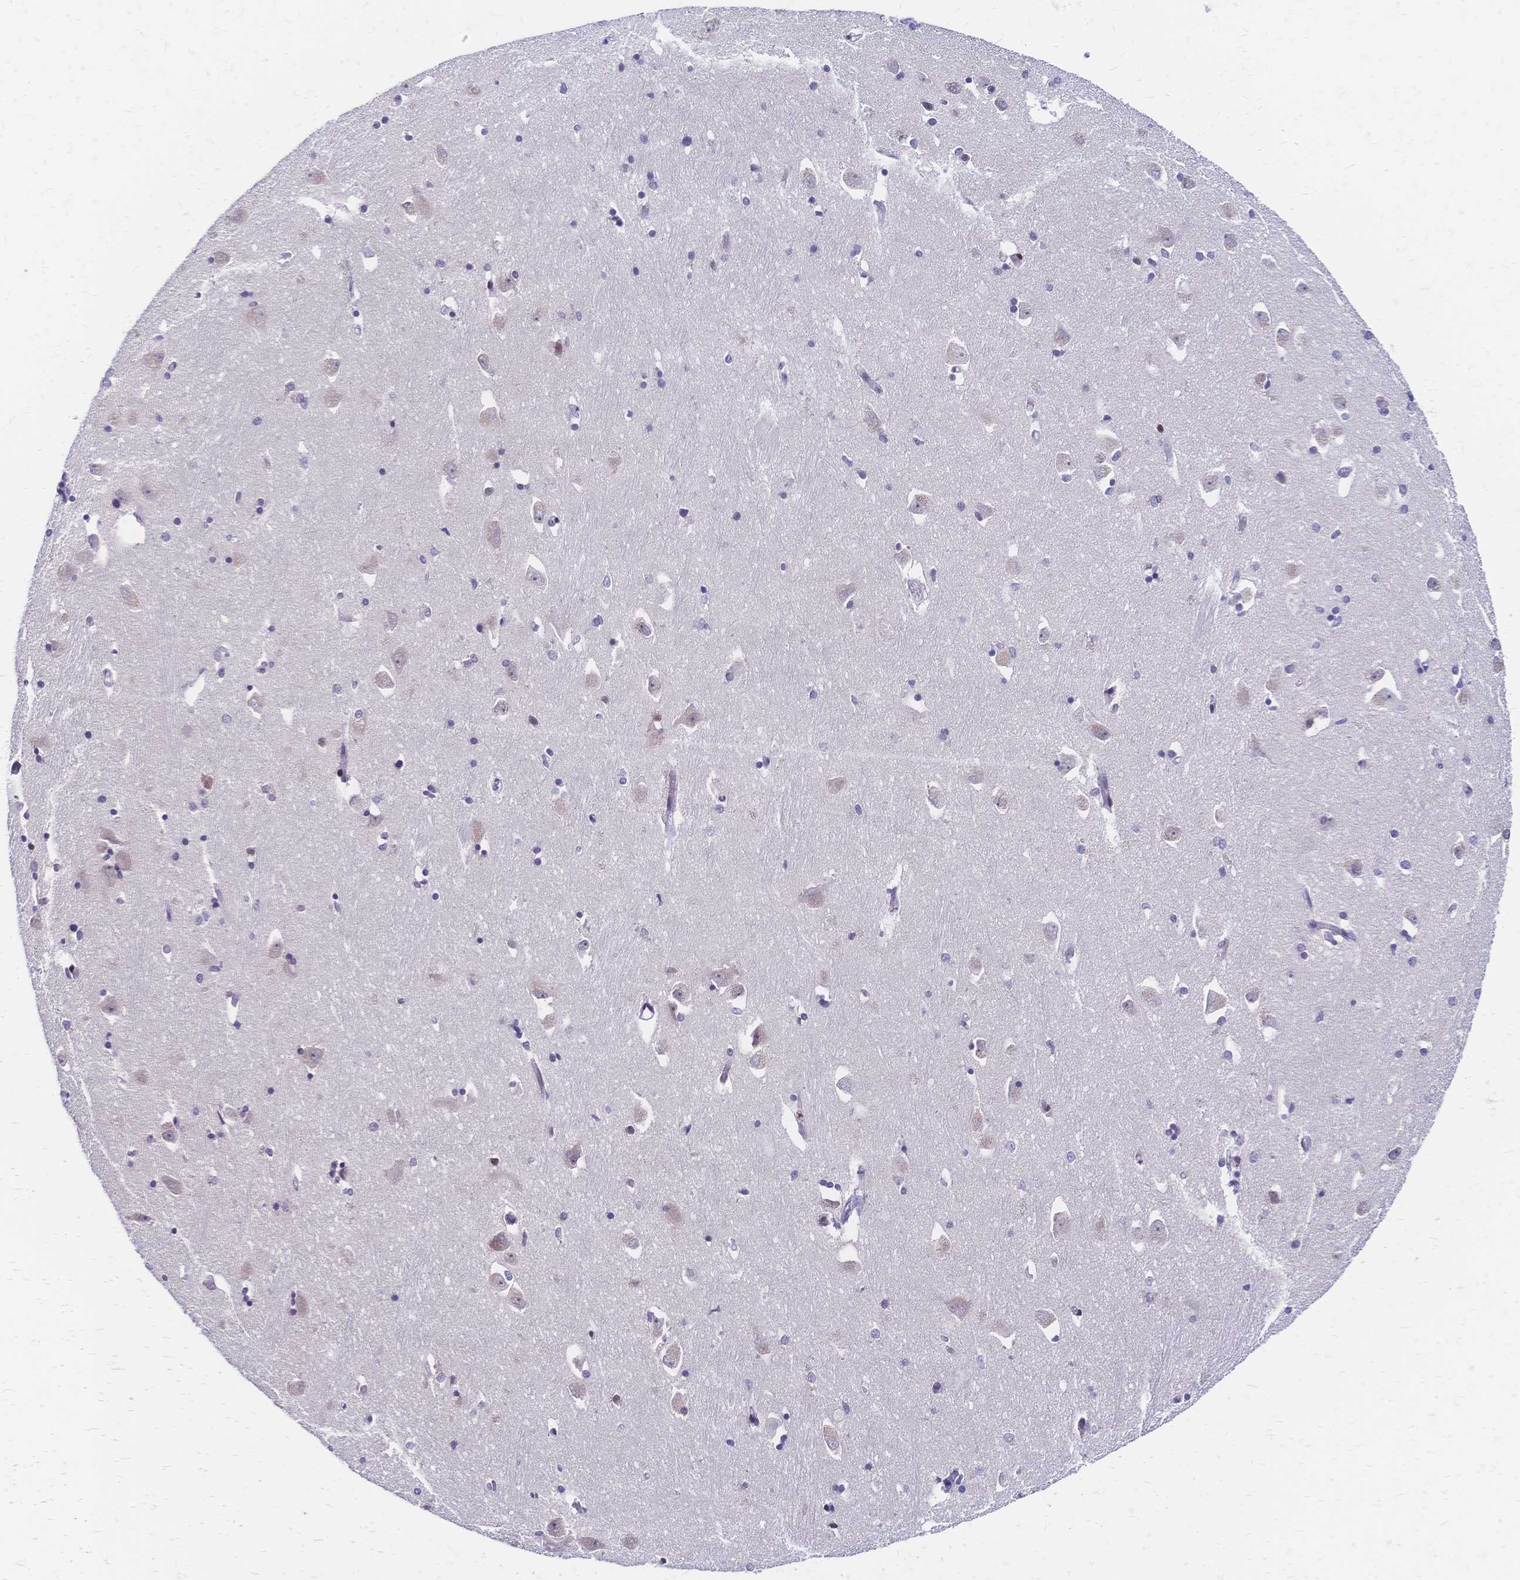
{"staining": {"intensity": "negative", "quantity": "none", "location": "none"}, "tissue": "caudate", "cell_type": "Glial cells", "image_type": "normal", "snomed": [{"axis": "morphology", "description": "Normal tissue, NOS"}, {"axis": "topography", "description": "Lateral ventricle wall"}, {"axis": "topography", "description": "Hippocampus"}], "caption": "A high-resolution photomicrograph shows immunohistochemistry (IHC) staining of benign caudate, which exhibits no significant expression in glial cells. The staining was performed using DAB to visualize the protein expression in brown, while the nuclei were stained in blue with hematoxylin (Magnification: 20x).", "gene": "CBX7", "patient": {"sex": "female", "age": 63}}